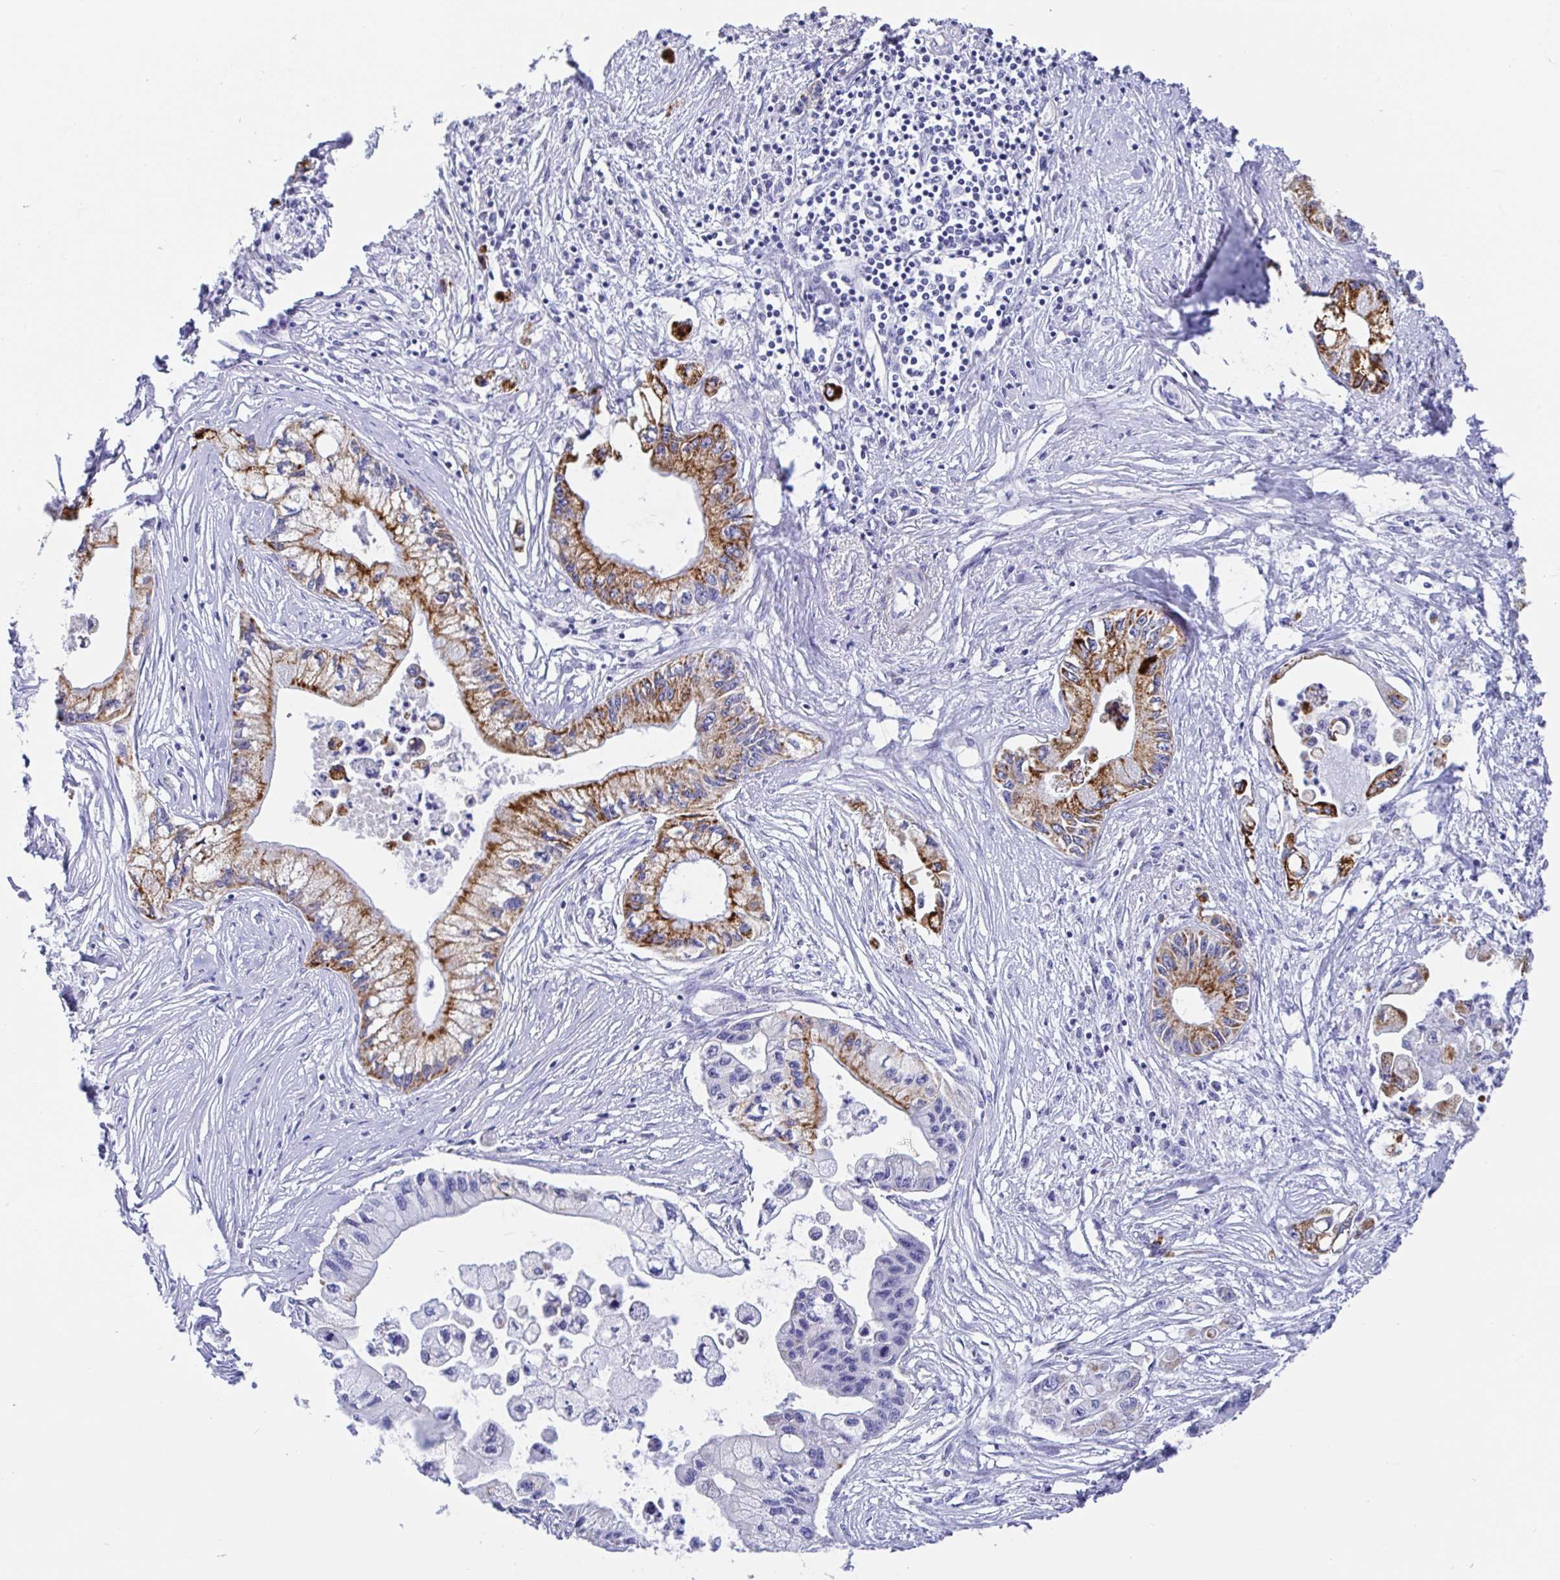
{"staining": {"intensity": "moderate", "quantity": ">75%", "location": "cytoplasmic/membranous"}, "tissue": "pancreatic cancer", "cell_type": "Tumor cells", "image_type": "cancer", "snomed": [{"axis": "morphology", "description": "Adenocarcinoma, NOS"}, {"axis": "topography", "description": "Pancreas"}], "caption": "The histopathology image reveals staining of pancreatic cancer (adenocarcinoma), revealing moderate cytoplasmic/membranous protein staining (brown color) within tumor cells.", "gene": "MAOA", "patient": {"sex": "male", "age": 61}}